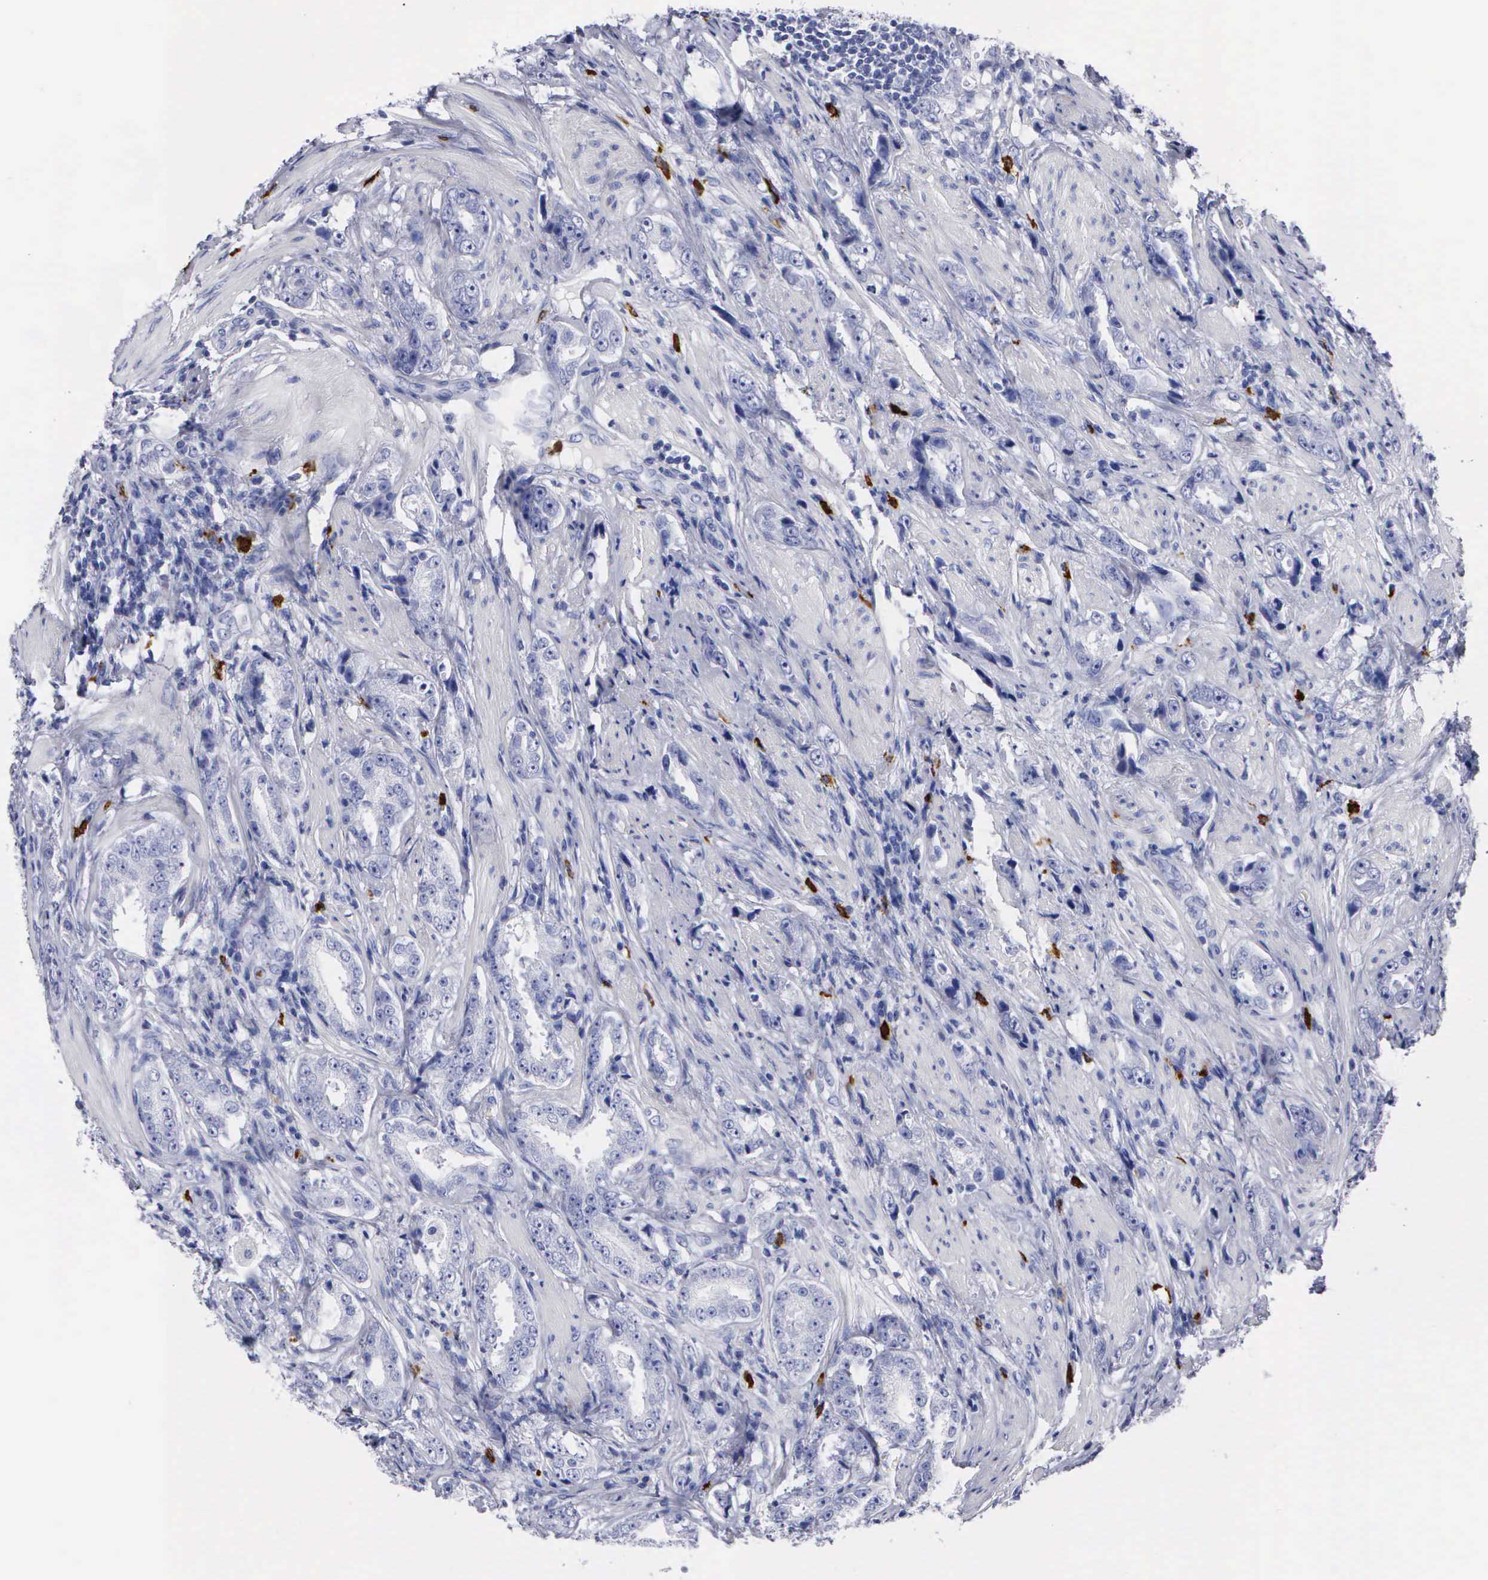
{"staining": {"intensity": "negative", "quantity": "none", "location": "none"}, "tissue": "prostate cancer", "cell_type": "Tumor cells", "image_type": "cancer", "snomed": [{"axis": "morphology", "description": "Adenocarcinoma, Medium grade"}, {"axis": "topography", "description": "Prostate"}], "caption": "Immunohistochemical staining of prostate cancer displays no significant expression in tumor cells. The staining was performed using DAB to visualize the protein expression in brown, while the nuclei were stained in blue with hematoxylin (Magnification: 20x).", "gene": "CTSG", "patient": {"sex": "male", "age": 53}}